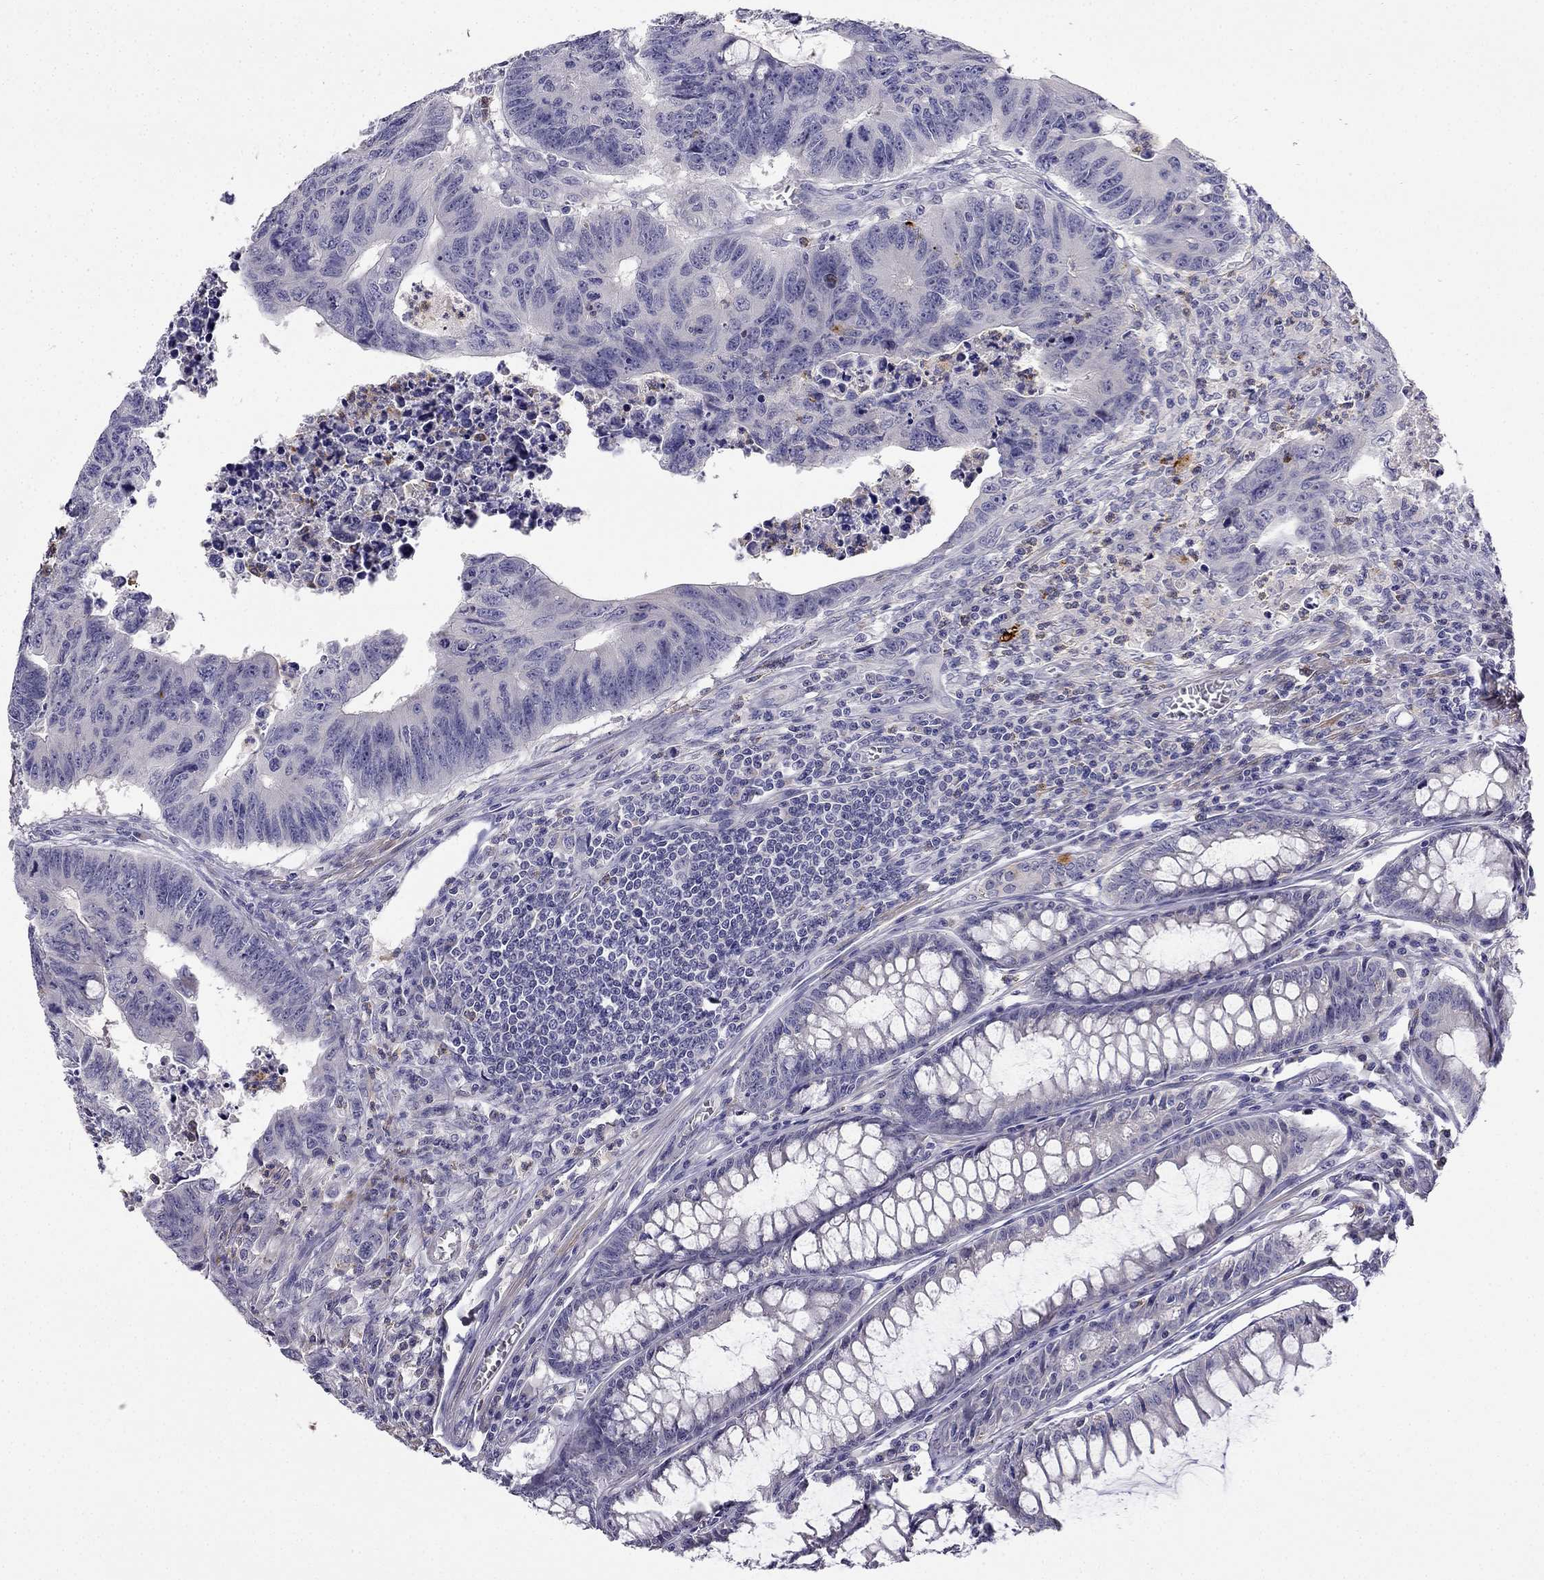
{"staining": {"intensity": "negative", "quantity": "none", "location": "none"}, "tissue": "colorectal cancer", "cell_type": "Tumor cells", "image_type": "cancer", "snomed": [{"axis": "morphology", "description": "Adenocarcinoma, NOS"}, {"axis": "topography", "description": "Rectum"}], "caption": "An image of colorectal cancer stained for a protein displays no brown staining in tumor cells.", "gene": "C16orf89", "patient": {"sex": "female", "age": 85}}